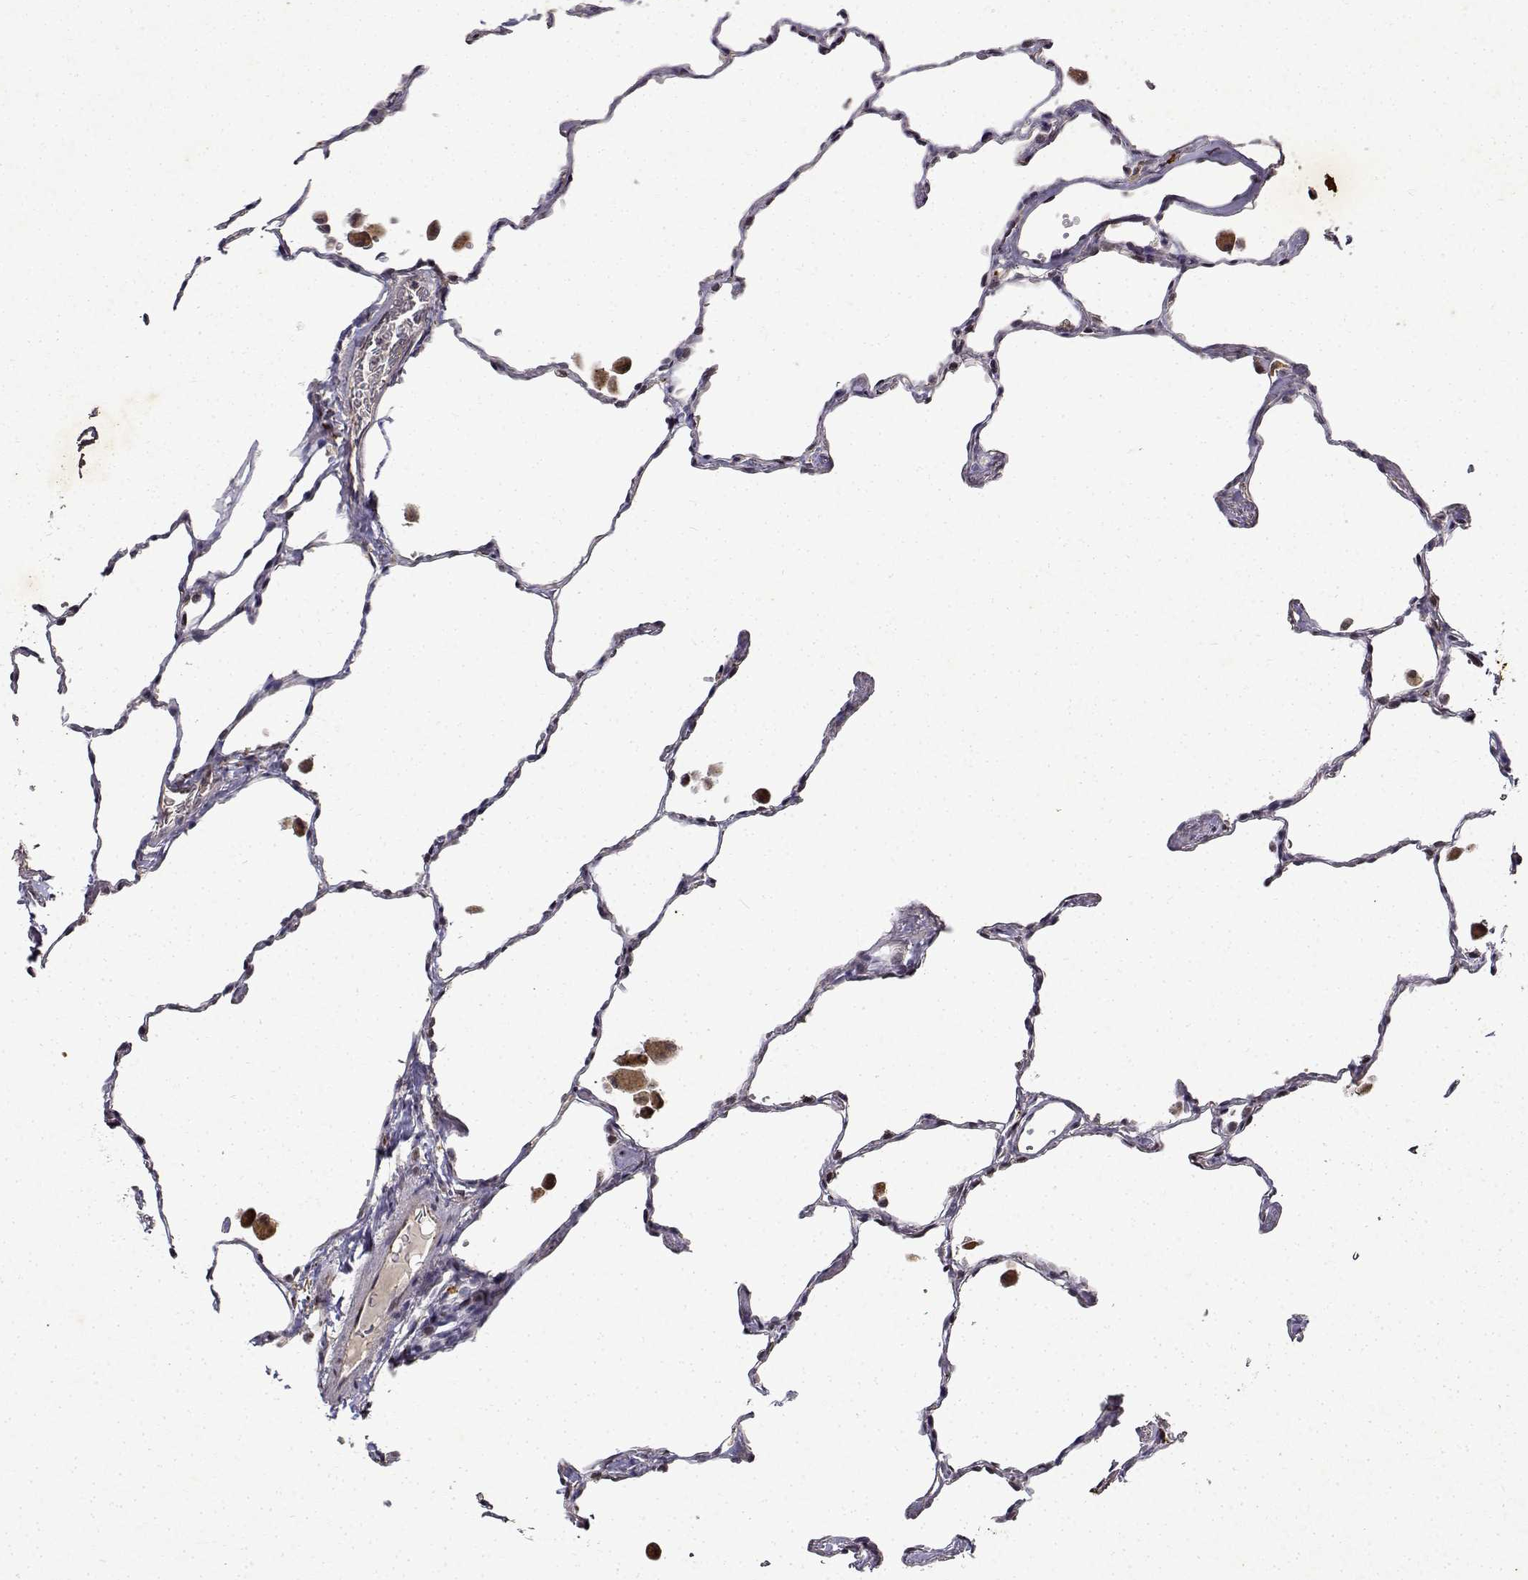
{"staining": {"intensity": "negative", "quantity": "none", "location": "none"}, "tissue": "lung", "cell_type": "Alveolar cells", "image_type": "normal", "snomed": [{"axis": "morphology", "description": "Normal tissue, NOS"}, {"axis": "topography", "description": "Lung"}], "caption": "Lung was stained to show a protein in brown. There is no significant positivity in alveolar cells. (Brightfield microscopy of DAB (3,3'-diaminobenzidine) immunohistochemistry (IHC) at high magnification).", "gene": "BDNF", "patient": {"sex": "female", "age": 47}}